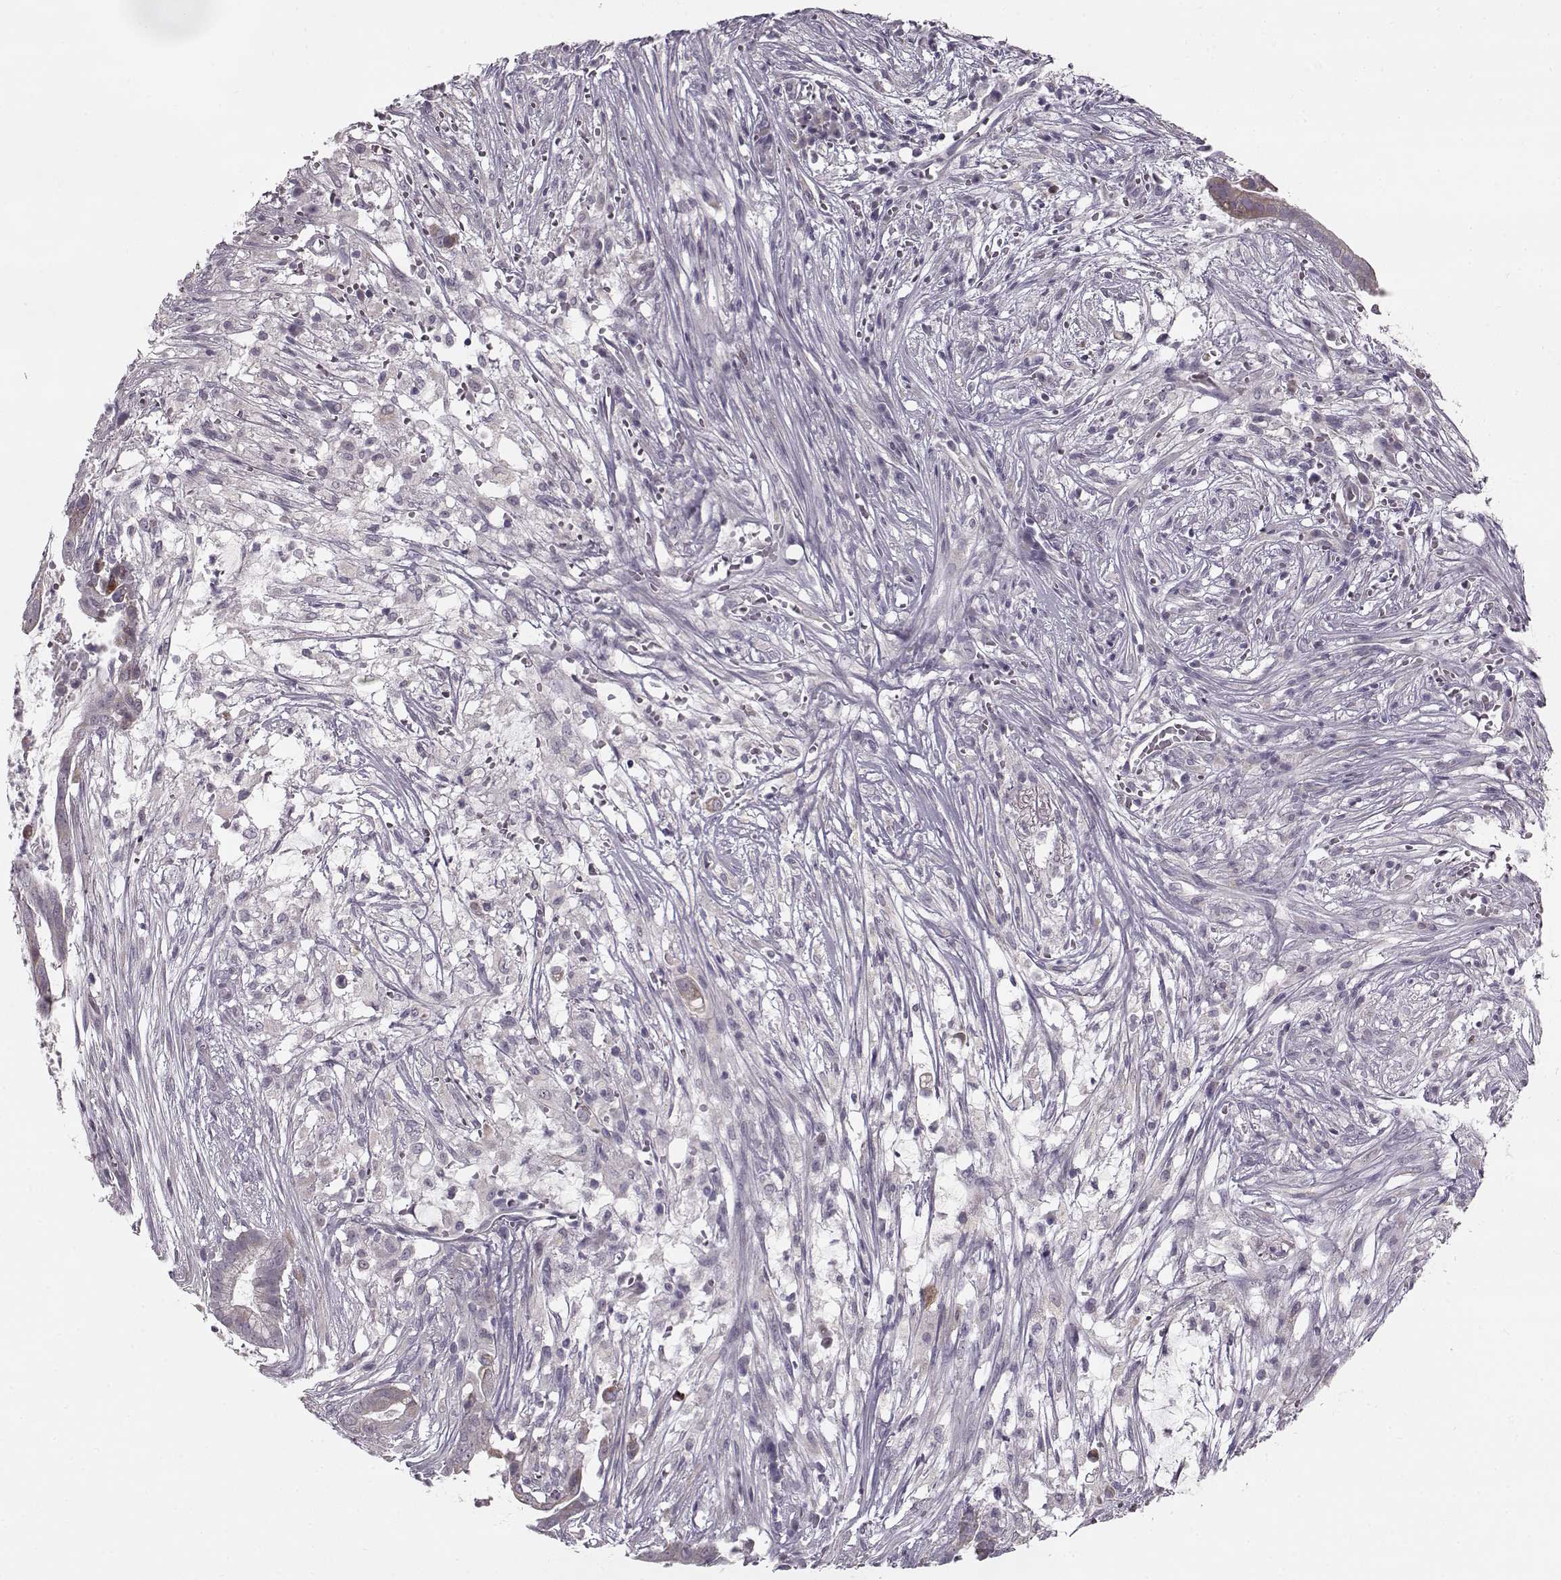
{"staining": {"intensity": "negative", "quantity": "none", "location": "none"}, "tissue": "pancreatic cancer", "cell_type": "Tumor cells", "image_type": "cancer", "snomed": [{"axis": "morphology", "description": "Adenocarcinoma, NOS"}, {"axis": "topography", "description": "Pancreas"}], "caption": "Pancreatic adenocarcinoma was stained to show a protein in brown. There is no significant positivity in tumor cells.", "gene": "MAP6D1", "patient": {"sex": "male", "age": 61}}